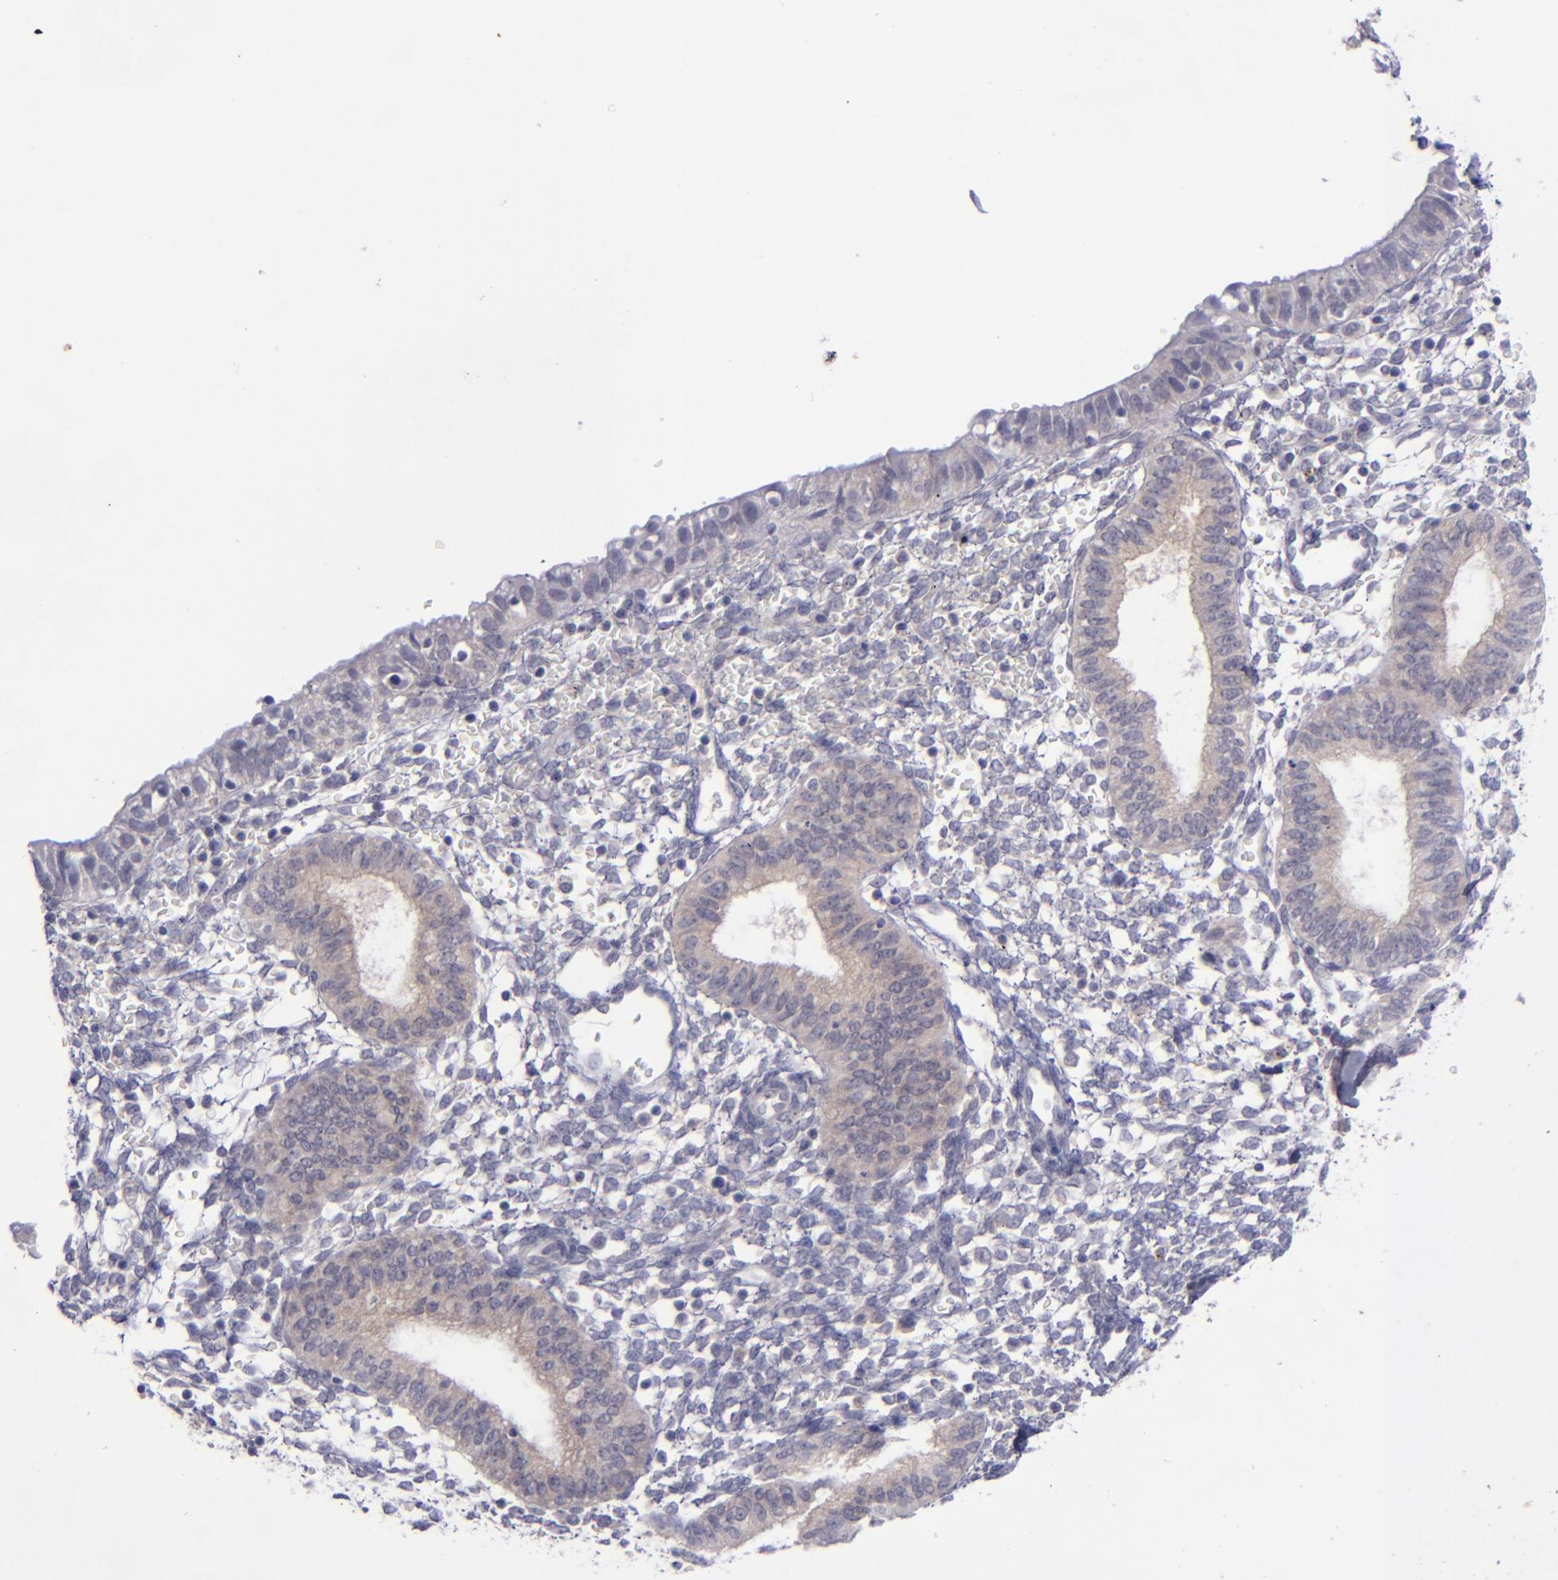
{"staining": {"intensity": "negative", "quantity": "none", "location": "none"}, "tissue": "endometrium", "cell_type": "Cells in endometrial stroma", "image_type": "normal", "snomed": [{"axis": "morphology", "description": "Normal tissue, NOS"}, {"axis": "topography", "description": "Endometrium"}], "caption": "Immunohistochemical staining of benign human endometrium reveals no significant positivity in cells in endometrial stroma.", "gene": "EVPL", "patient": {"sex": "female", "age": 61}}